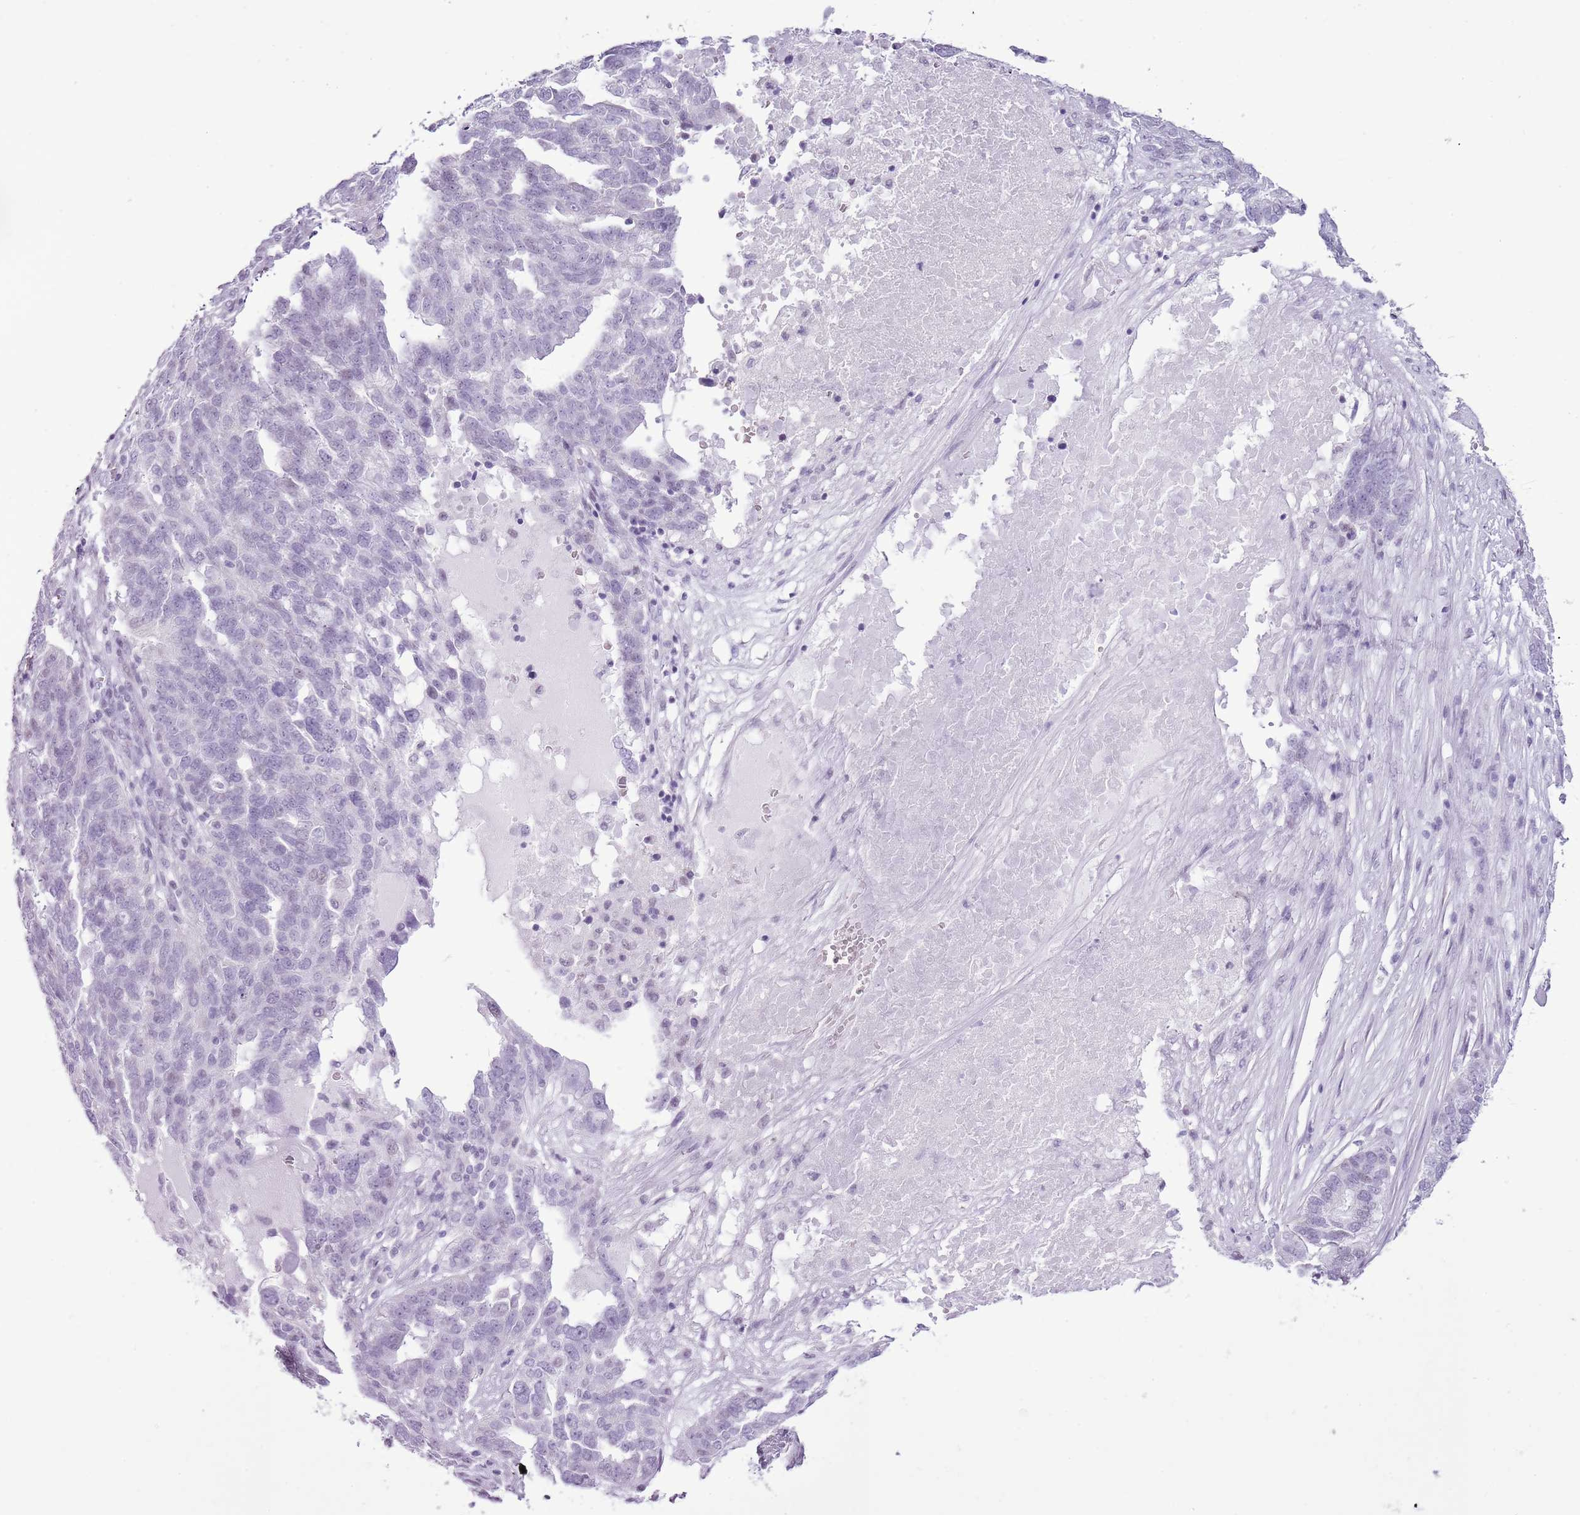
{"staining": {"intensity": "negative", "quantity": "none", "location": "none"}, "tissue": "ovarian cancer", "cell_type": "Tumor cells", "image_type": "cancer", "snomed": [{"axis": "morphology", "description": "Cystadenocarcinoma, serous, NOS"}, {"axis": "topography", "description": "Ovary"}], "caption": "The immunohistochemistry (IHC) image has no significant expression in tumor cells of ovarian cancer tissue.", "gene": "RPL3L", "patient": {"sex": "female", "age": 59}}